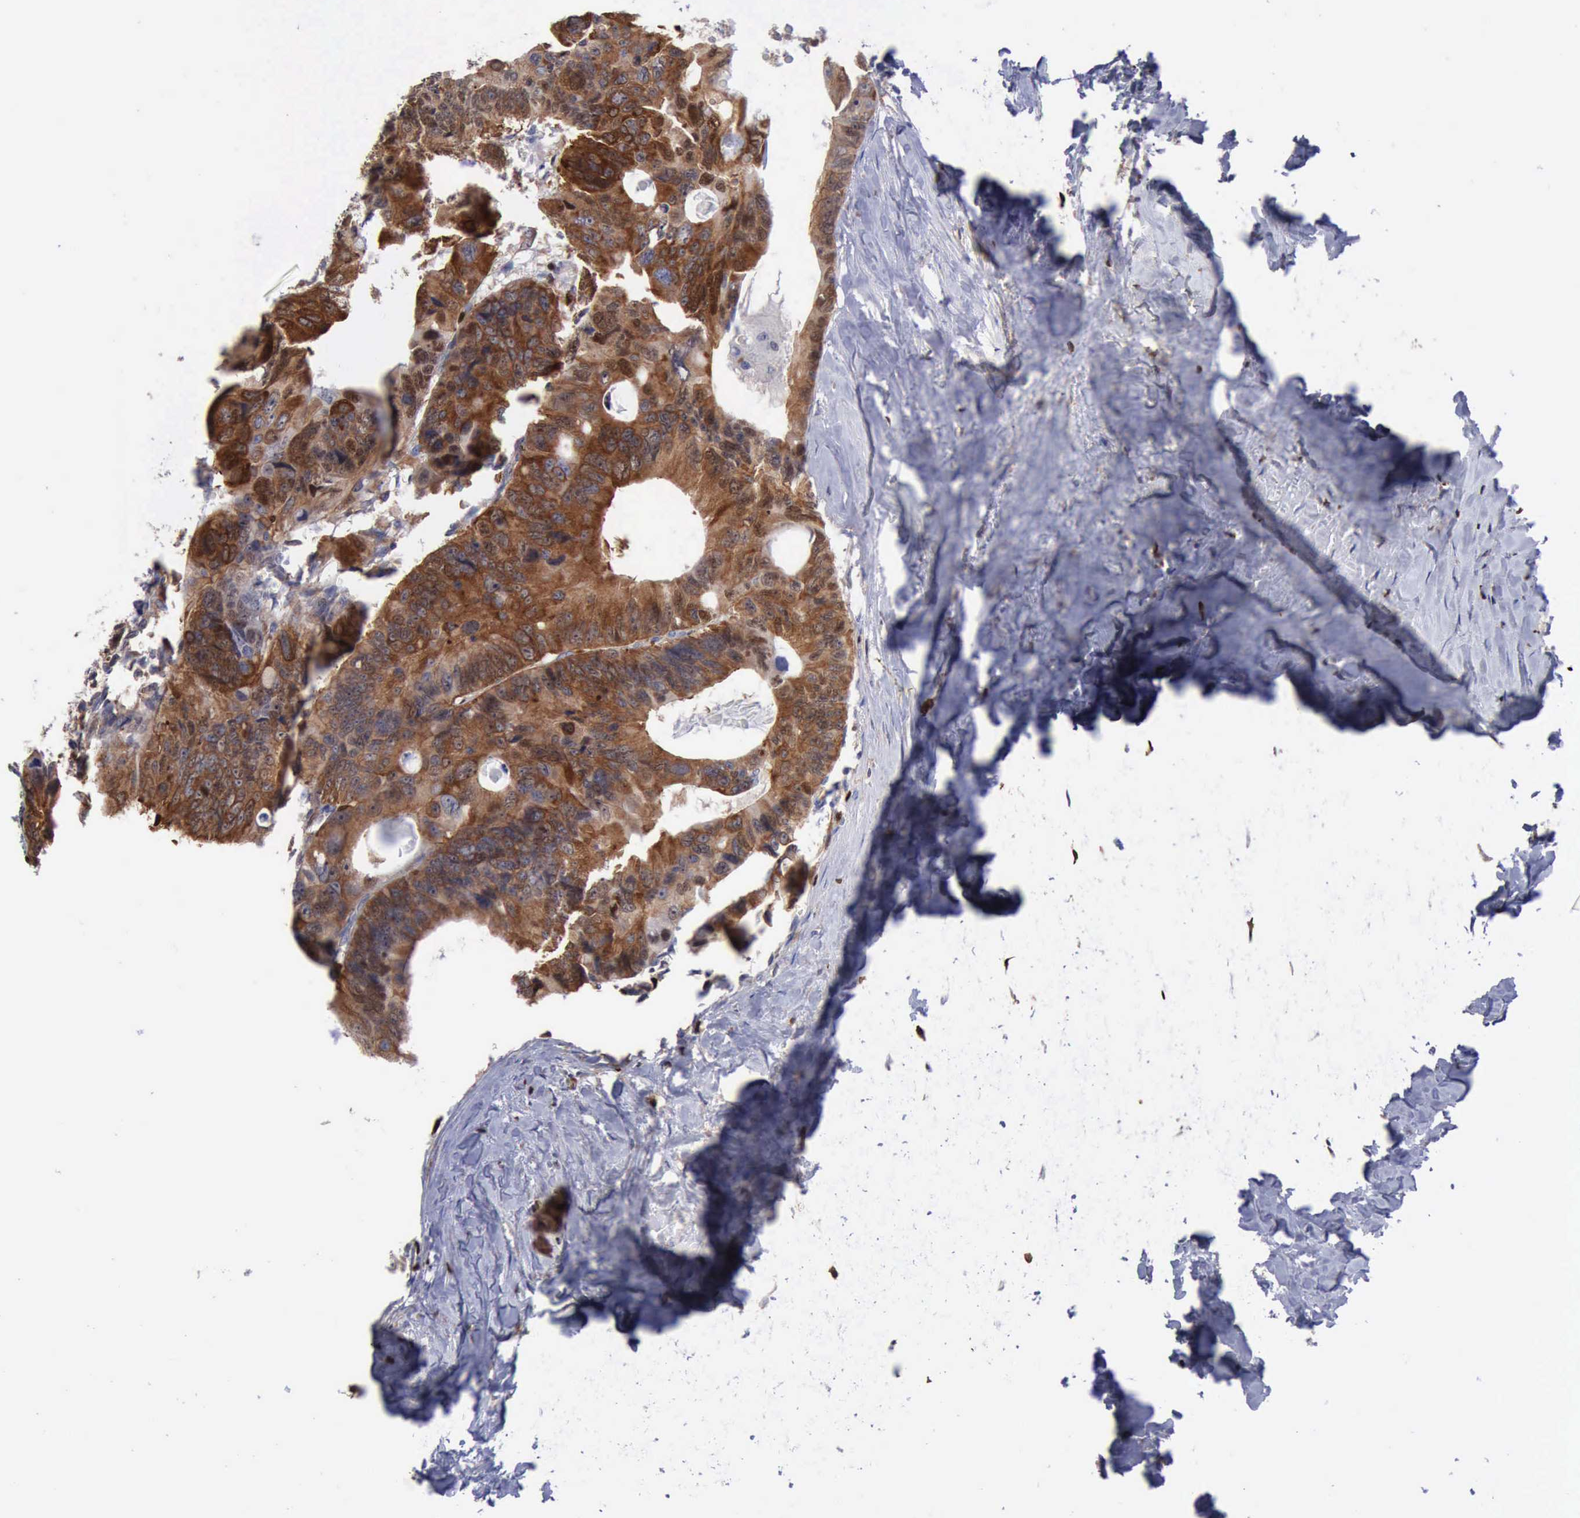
{"staining": {"intensity": "strong", "quantity": ">75%", "location": "cytoplasmic/membranous,nuclear"}, "tissue": "colorectal cancer", "cell_type": "Tumor cells", "image_type": "cancer", "snomed": [{"axis": "morphology", "description": "Adenocarcinoma, NOS"}, {"axis": "topography", "description": "Colon"}], "caption": "Immunohistochemistry (DAB) staining of human colorectal cancer reveals strong cytoplasmic/membranous and nuclear protein staining in about >75% of tumor cells.", "gene": "PDCD4", "patient": {"sex": "female", "age": 55}}